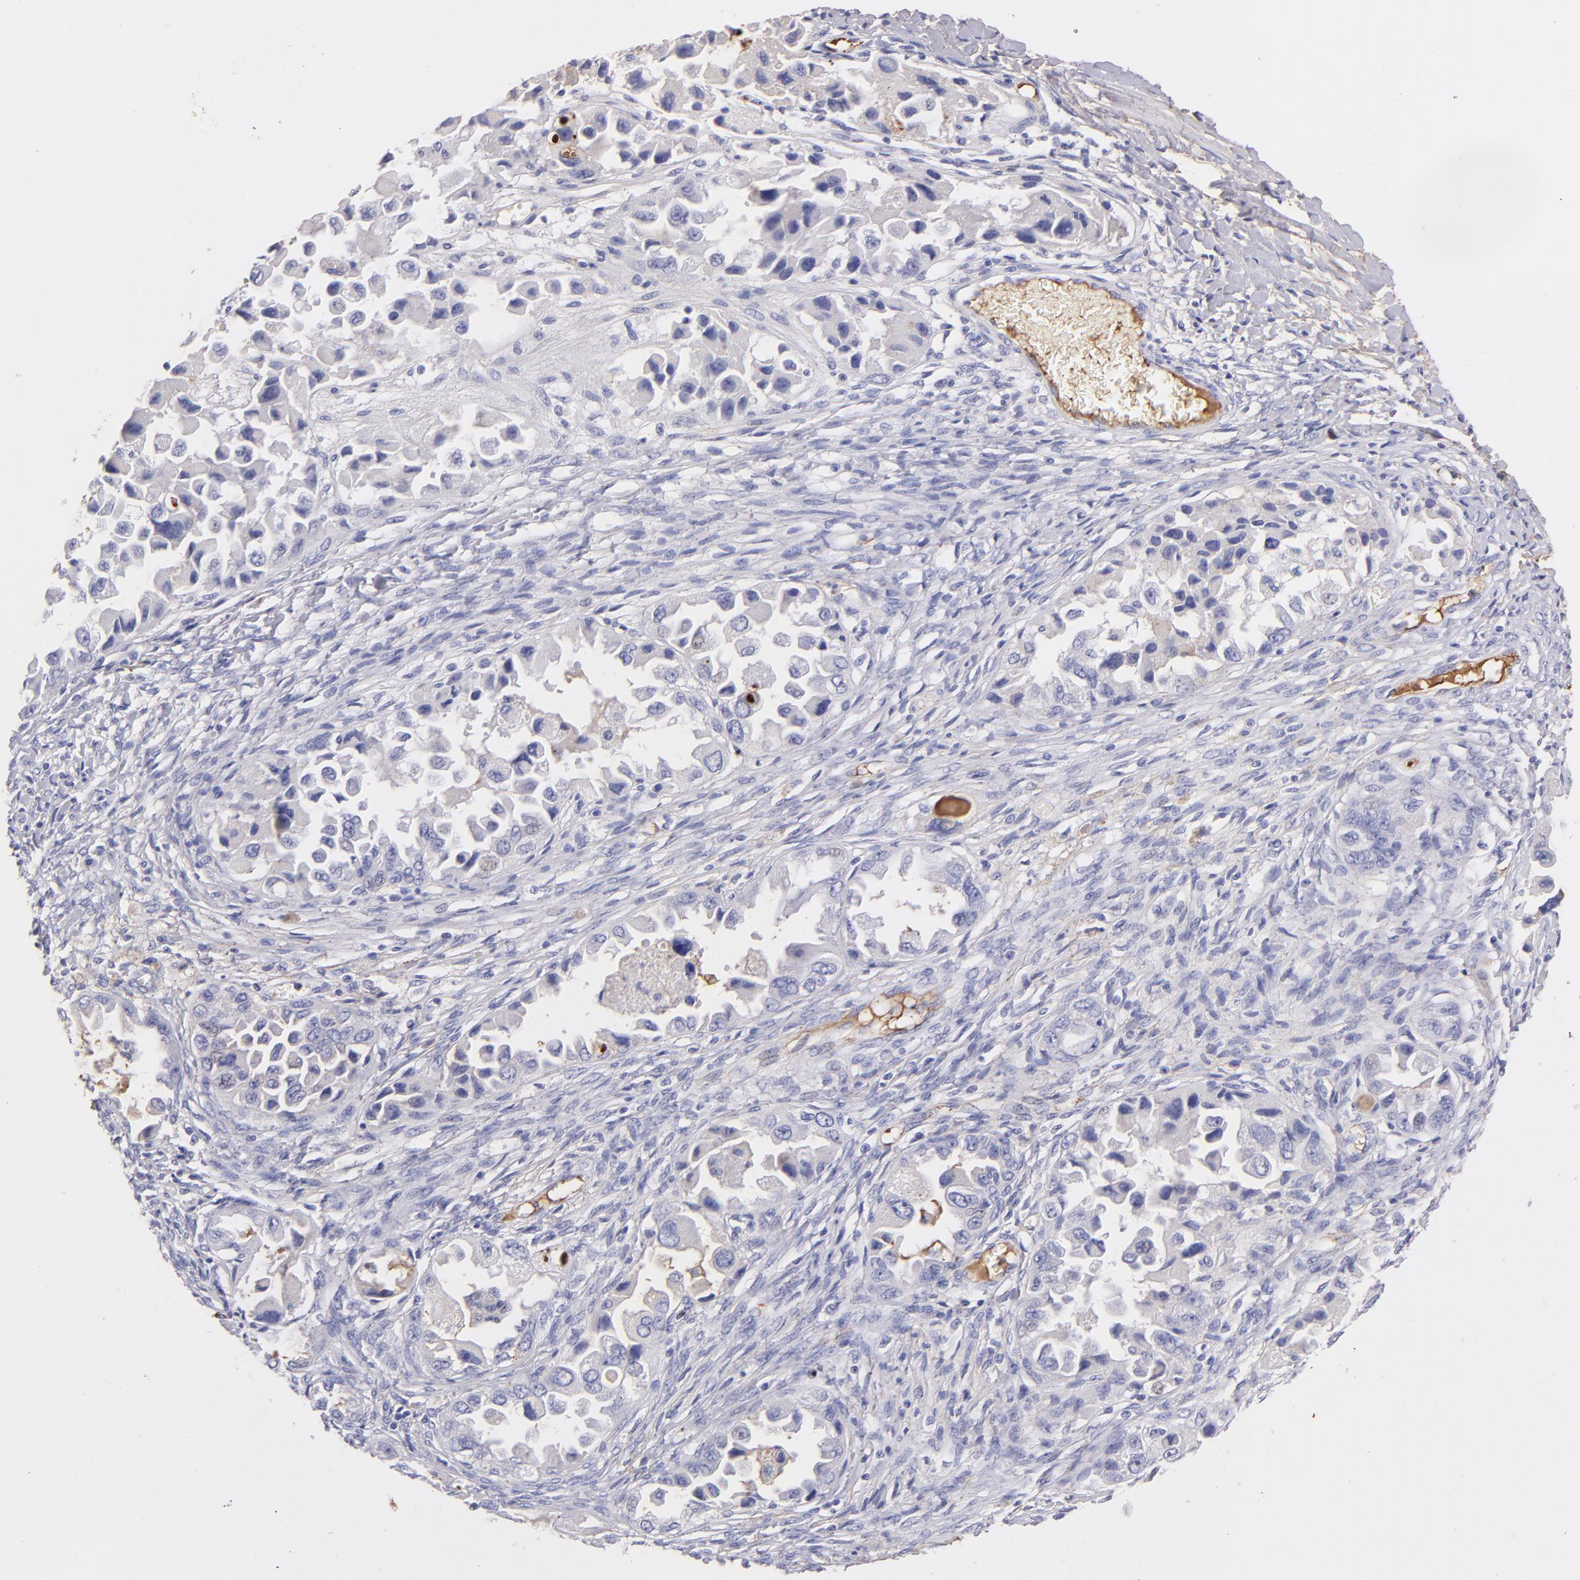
{"staining": {"intensity": "negative", "quantity": "none", "location": "none"}, "tissue": "ovarian cancer", "cell_type": "Tumor cells", "image_type": "cancer", "snomed": [{"axis": "morphology", "description": "Cystadenocarcinoma, serous, NOS"}, {"axis": "topography", "description": "Ovary"}], "caption": "Tumor cells show no significant protein expression in ovarian serous cystadenocarcinoma.", "gene": "FGB", "patient": {"sex": "female", "age": 84}}